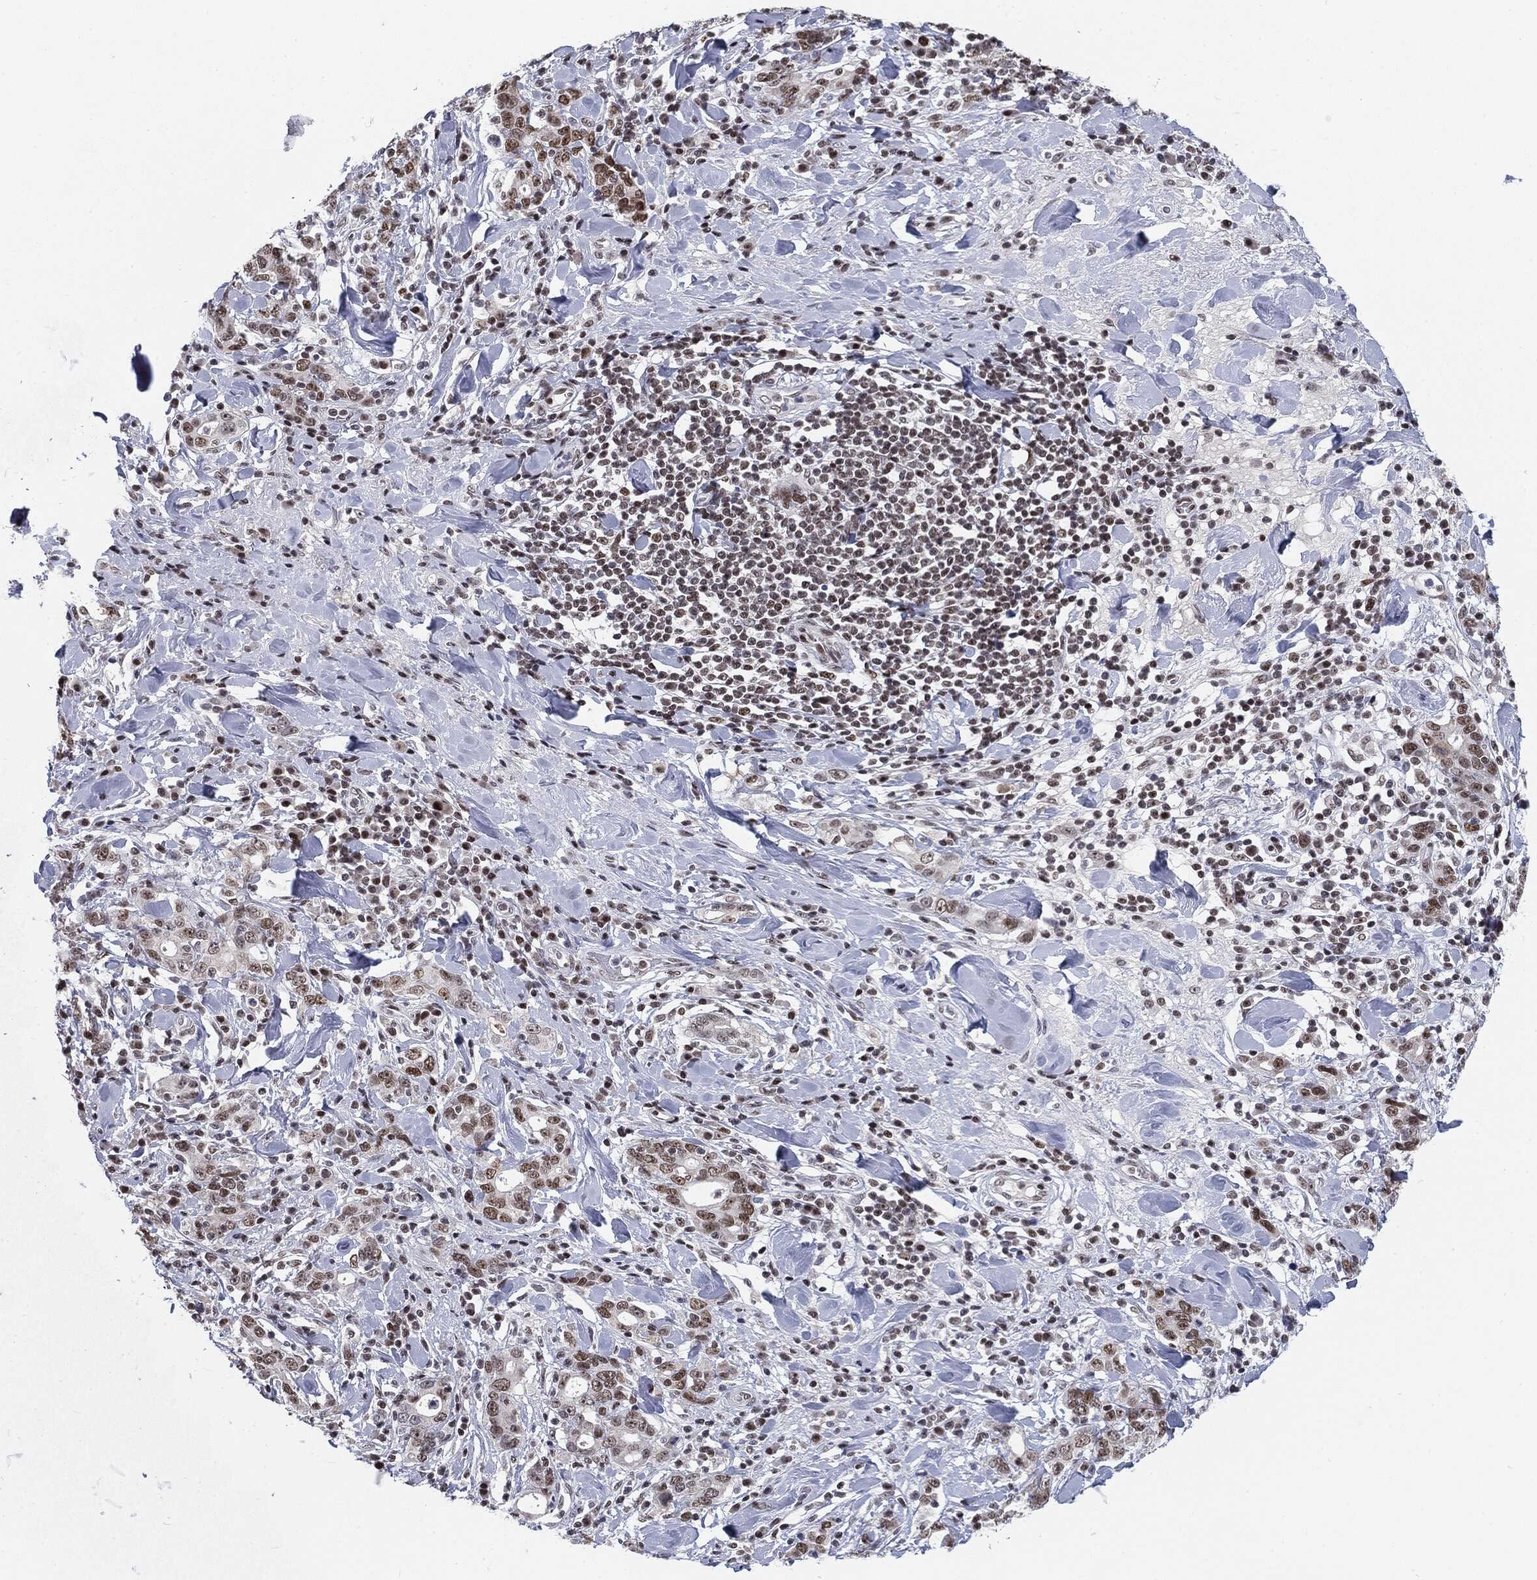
{"staining": {"intensity": "moderate", "quantity": "25%-75%", "location": "nuclear"}, "tissue": "stomach cancer", "cell_type": "Tumor cells", "image_type": "cancer", "snomed": [{"axis": "morphology", "description": "Adenocarcinoma, NOS"}, {"axis": "topography", "description": "Stomach"}], "caption": "A micrograph of human stomach cancer stained for a protein reveals moderate nuclear brown staining in tumor cells.", "gene": "MDC1", "patient": {"sex": "male", "age": 79}}